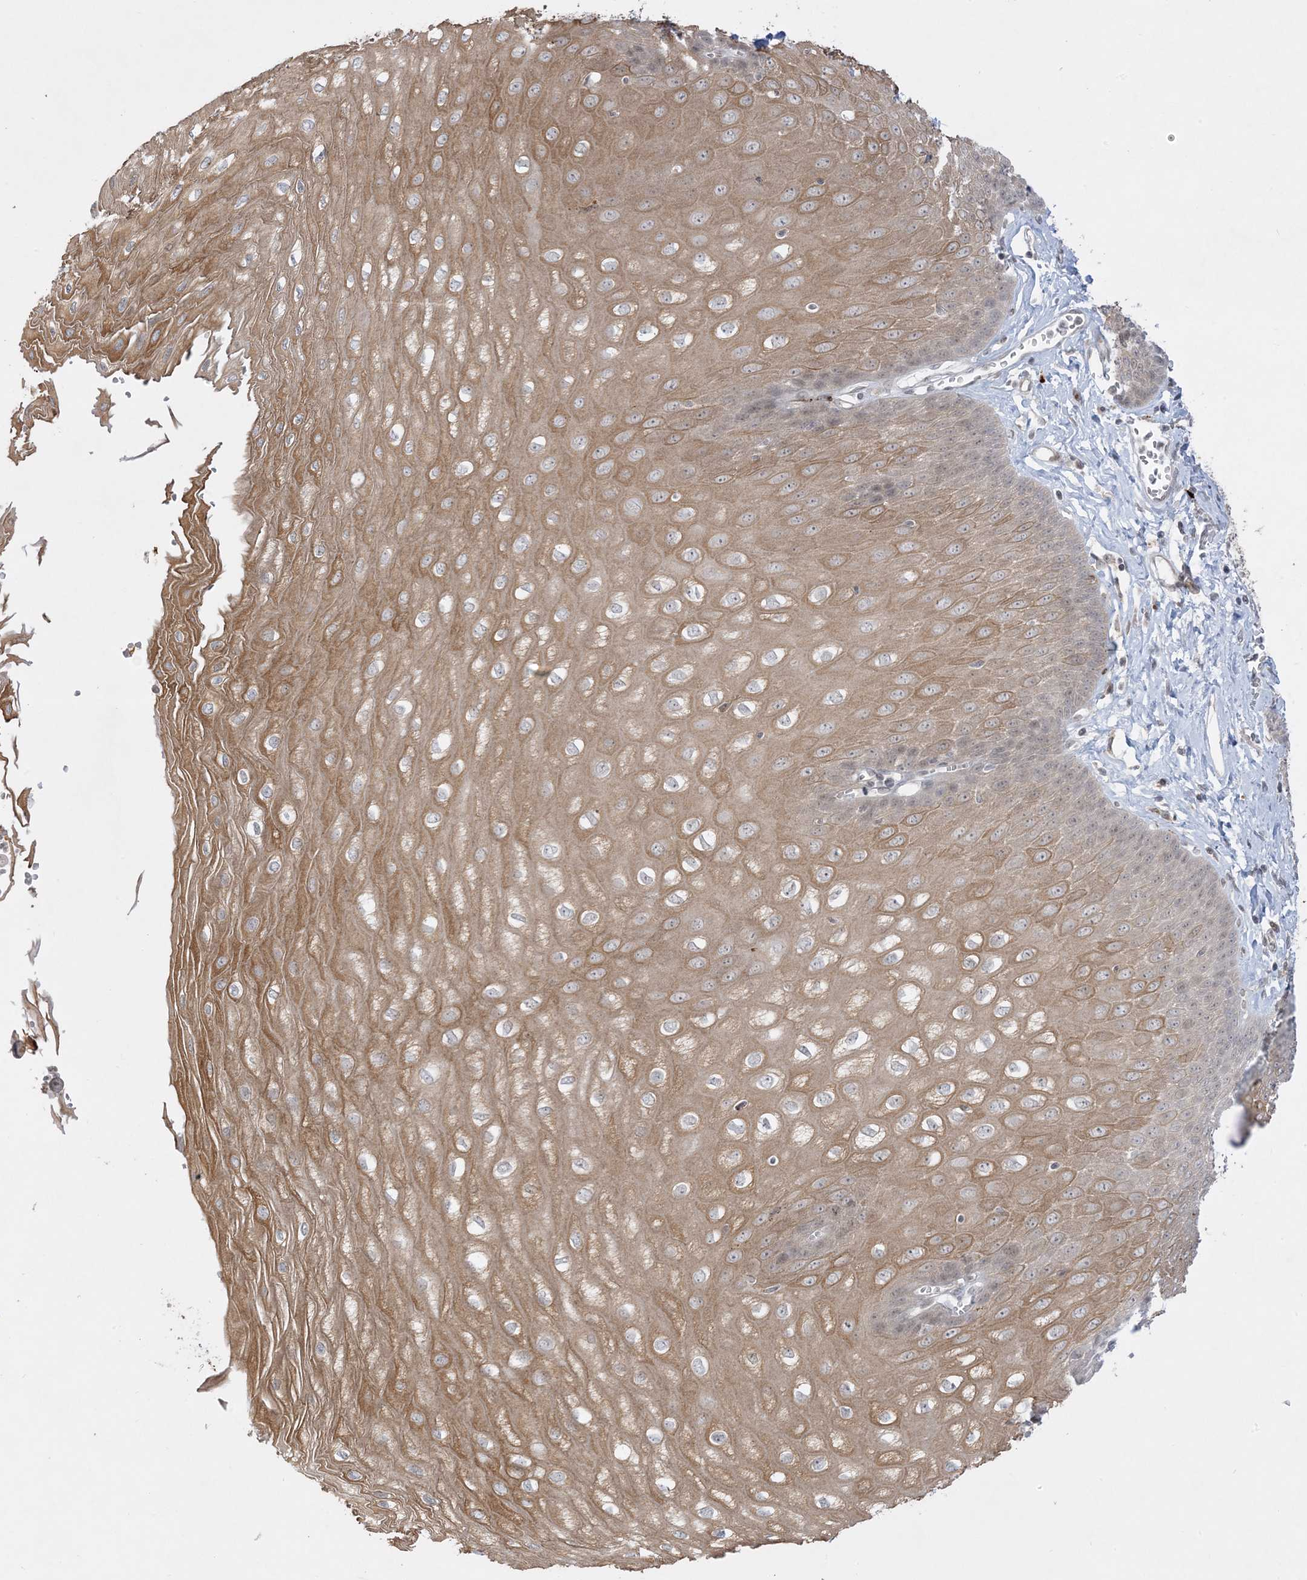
{"staining": {"intensity": "moderate", "quantity": ">75%", "location": "cytoplasmic/membranous,nuclear"}, "tissue": "esophagus", "cell_type": "Squamous epithelial cells", "image_type": "normal", "snomed": [{"axis": "morphology", "description": "Normal tissue, NOS"}, {"axis": "topography", "description": "Esophagus"}], "caption": "A medium amount of moderate cytoplasmic/membranous,nuclear expression is appreciated in approximately >75% of squamous epithelial cells in normal esophagus. (DAB = brown stain, brightfield microscopy at high magnification).", "gene": "PTK6", "patient": {"sex": "male", "age": 60}}